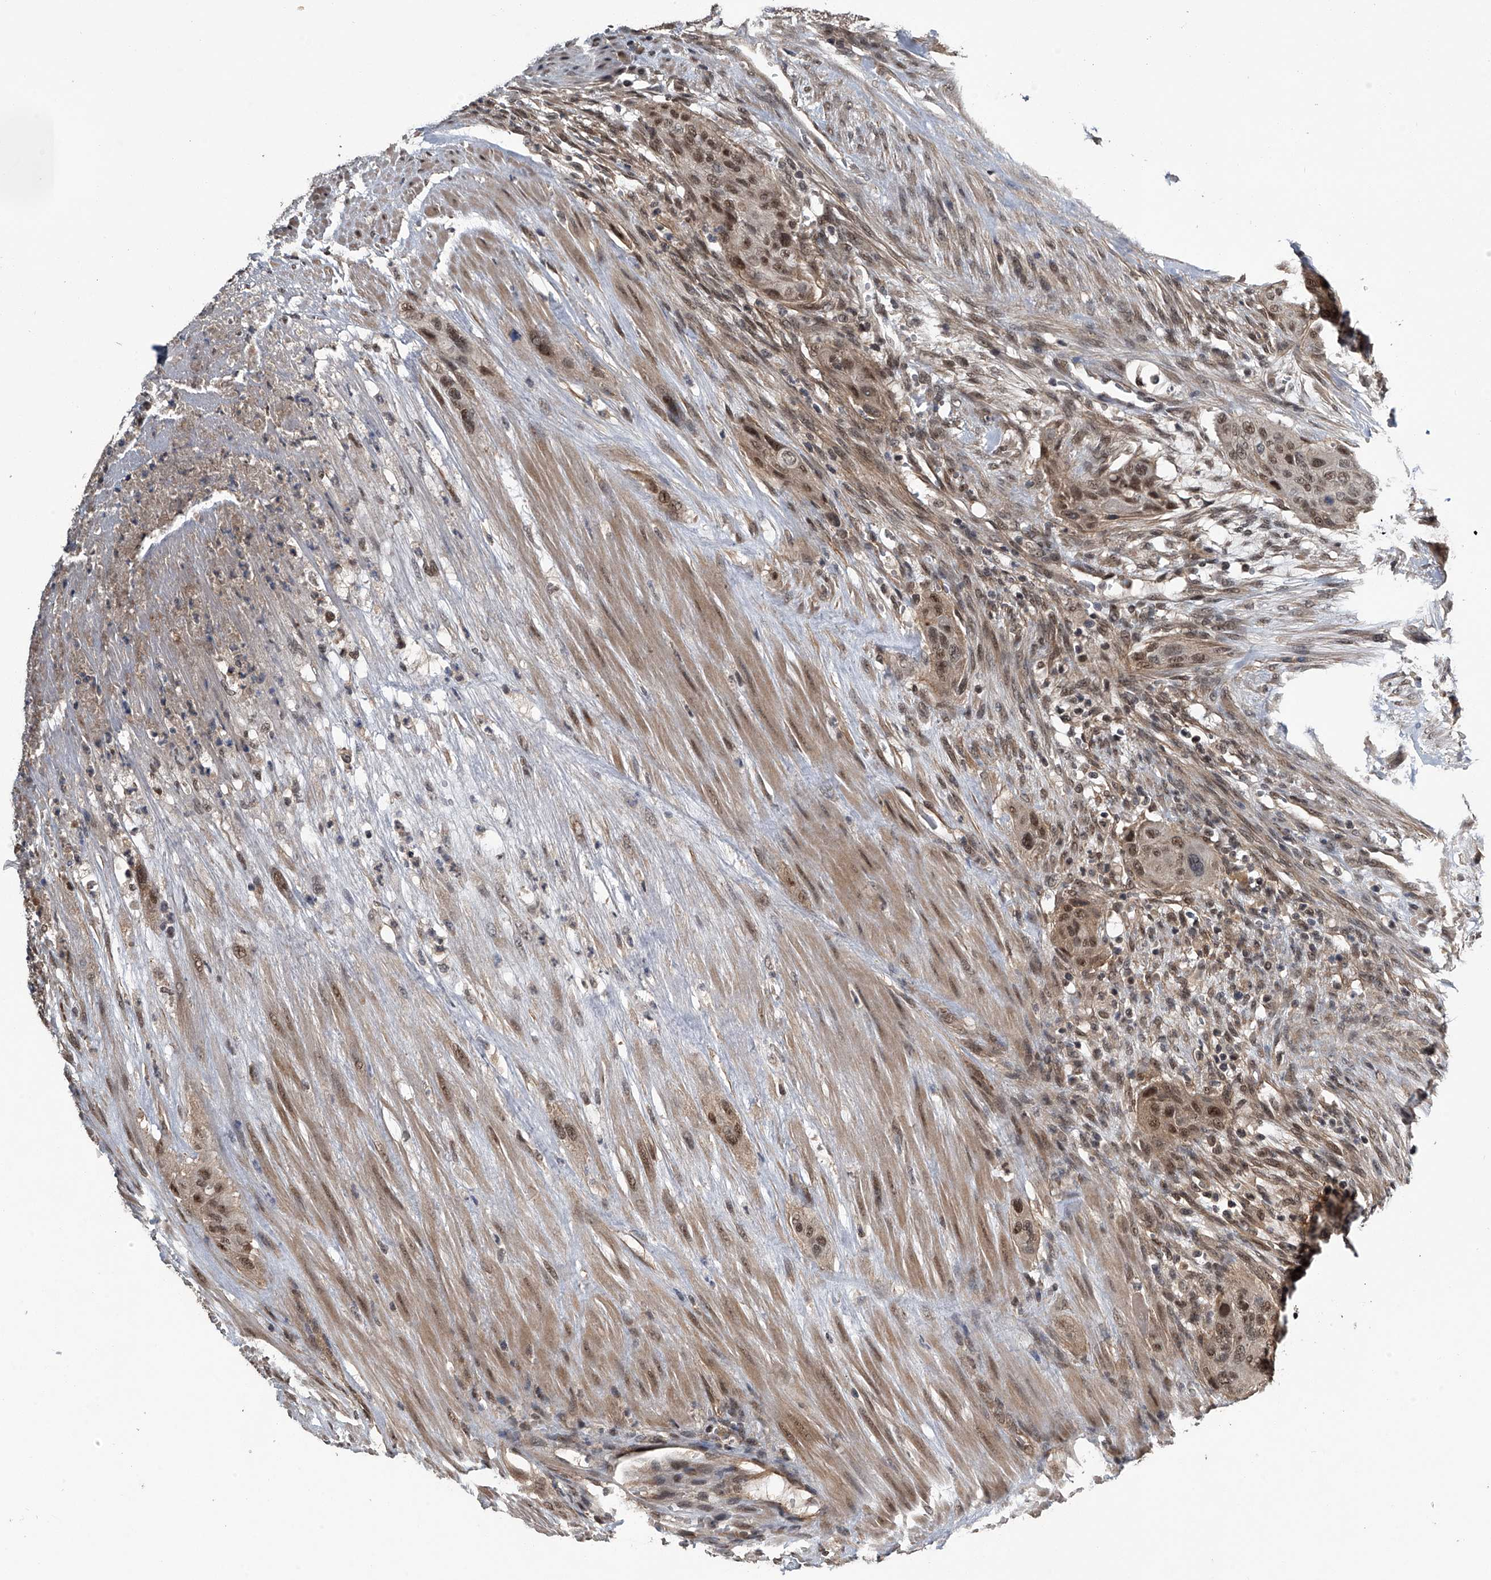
{"staining": {"intensity": "moderate", "quantity": ">75%", "location": "cytoplasmic/membranous,nuclear"}, "tissue": "urothelial cancer", "cell_type": "Tumor cells", "image_type": "cancer", "snomed": [{"axis": "morphology", "description": "Urothelial carcinoma, High grade"}, {"axis": "topography", "description": "Urinary bladder"}], "caption": "Urothelial carcinoma (high-grade) was stained to show a protein in brown. There is medium levels of moderate cytoplasmic/membranous and nuclear expression in approximately >75% of tumor cells.", "gene": "SLC12A8", "patient": {"sex": "male", "age": 35}}